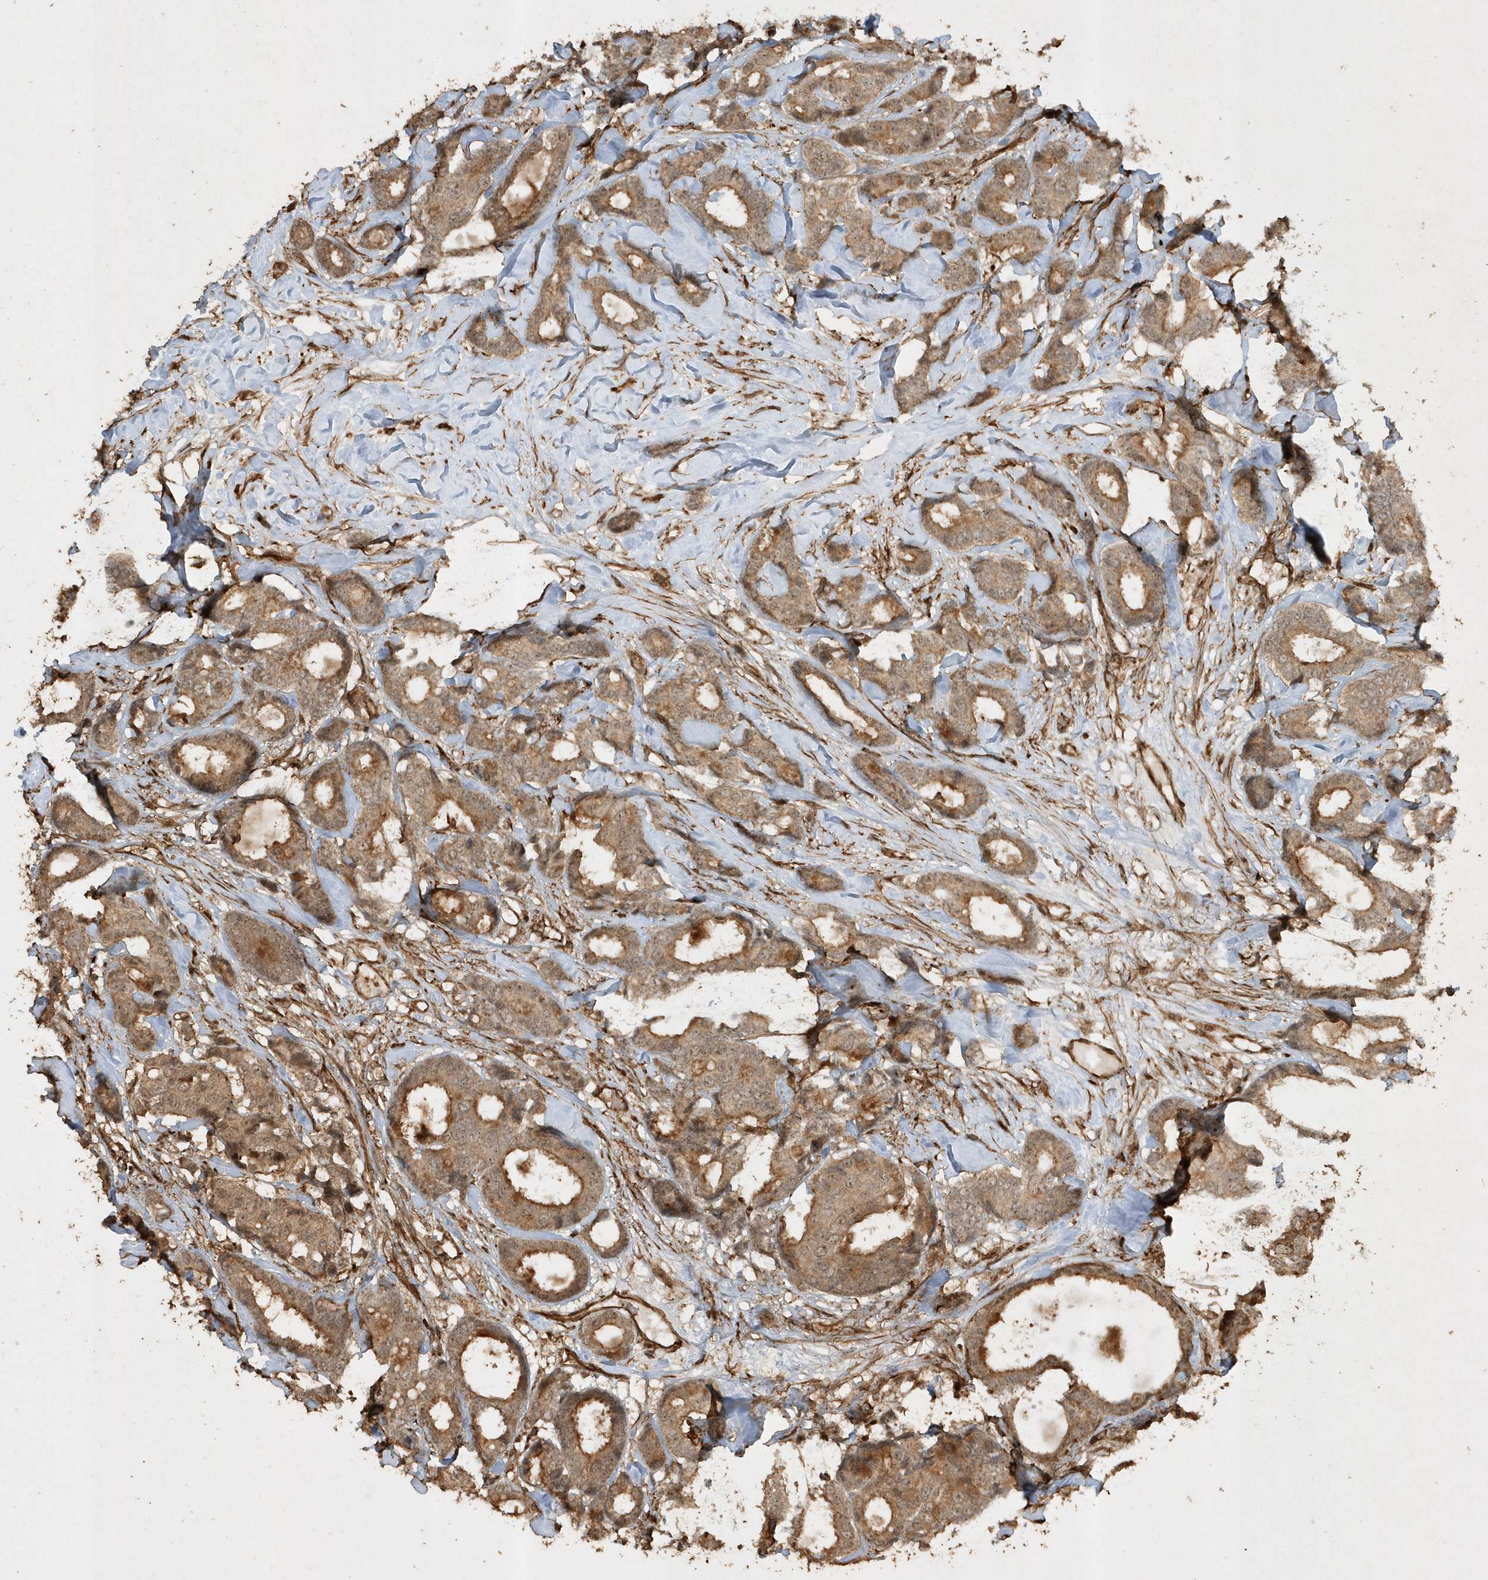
{"staining": {"intensity": "moderate", "quantity": ">75%", "location": "cytoplasmic/membranous"}, "tissue": "breast cancer", "cell_type": "Tumor cells", "image_type": "cancer", "snomed": [{"axis": "morphology", "description": "Duct carcinoma"}, {"axis": "topography", "description": "Breast"}], "caption": "Immunohistochemical staining of human breast cancer exhibits medium levels of moderate cytoplasmic/membranous protein positivity in approximately >75% of tumor cells.", "gene": "AVPI1", "patient": {"sex": "female", "age": 87}}